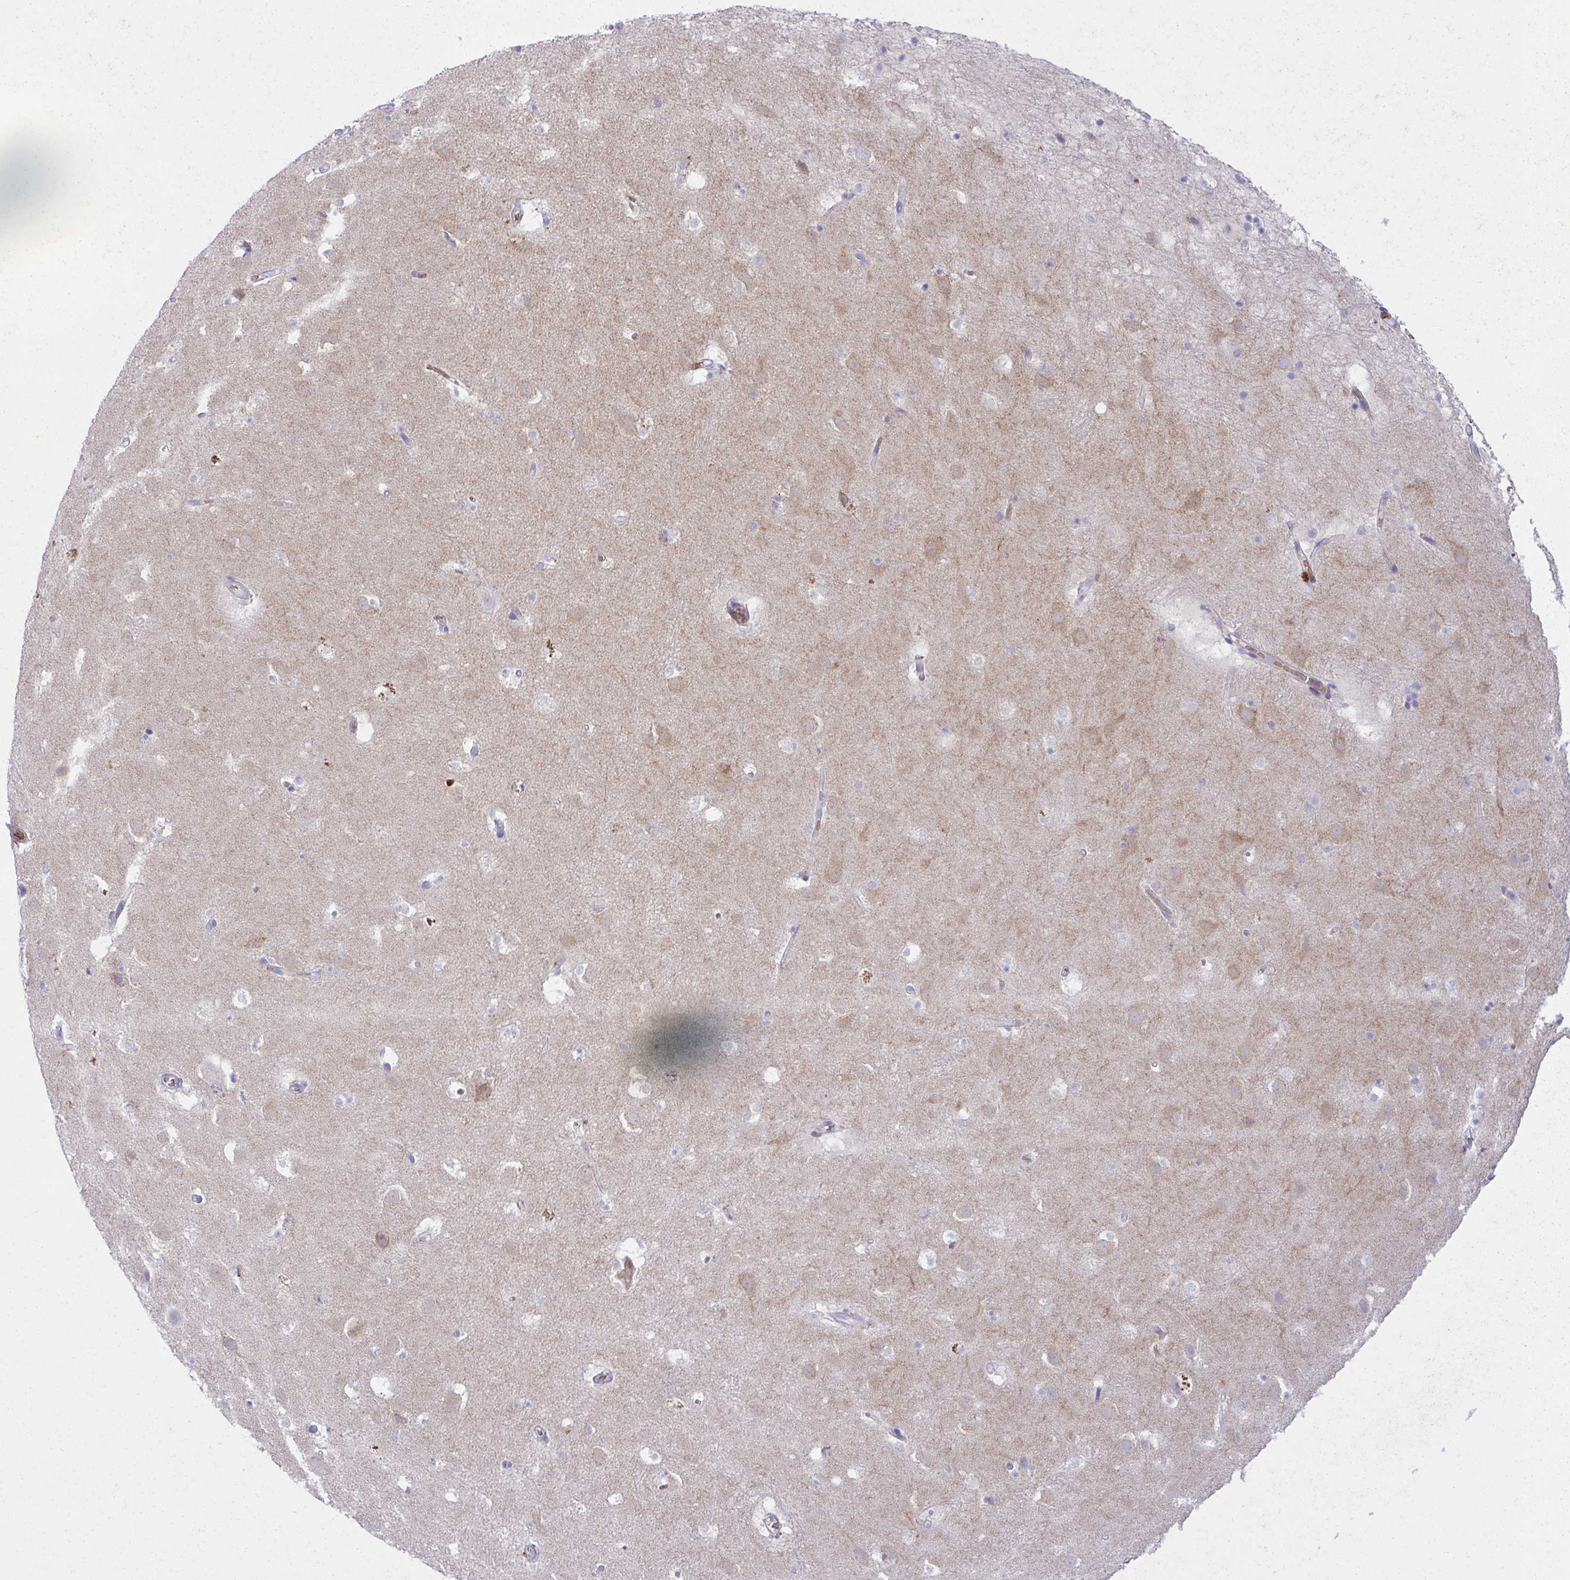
{"staining": {"intensity": "negative", "quantity": "none", "location": "none"}, "tissue": "caudate", "cell_type": "Glial cells", "image_type": "normal", "snomed": [{"axis": "morphology", "description": "Normal tissue, NOS"}, {"axis": "topography", "description": "Lateral ventricle wall"}], "caption": "Protein analysis of normal caudate displays no significant expression in glial cells.", "gene": "SPTB", "patient": {"sex": "male", "age": 37}}